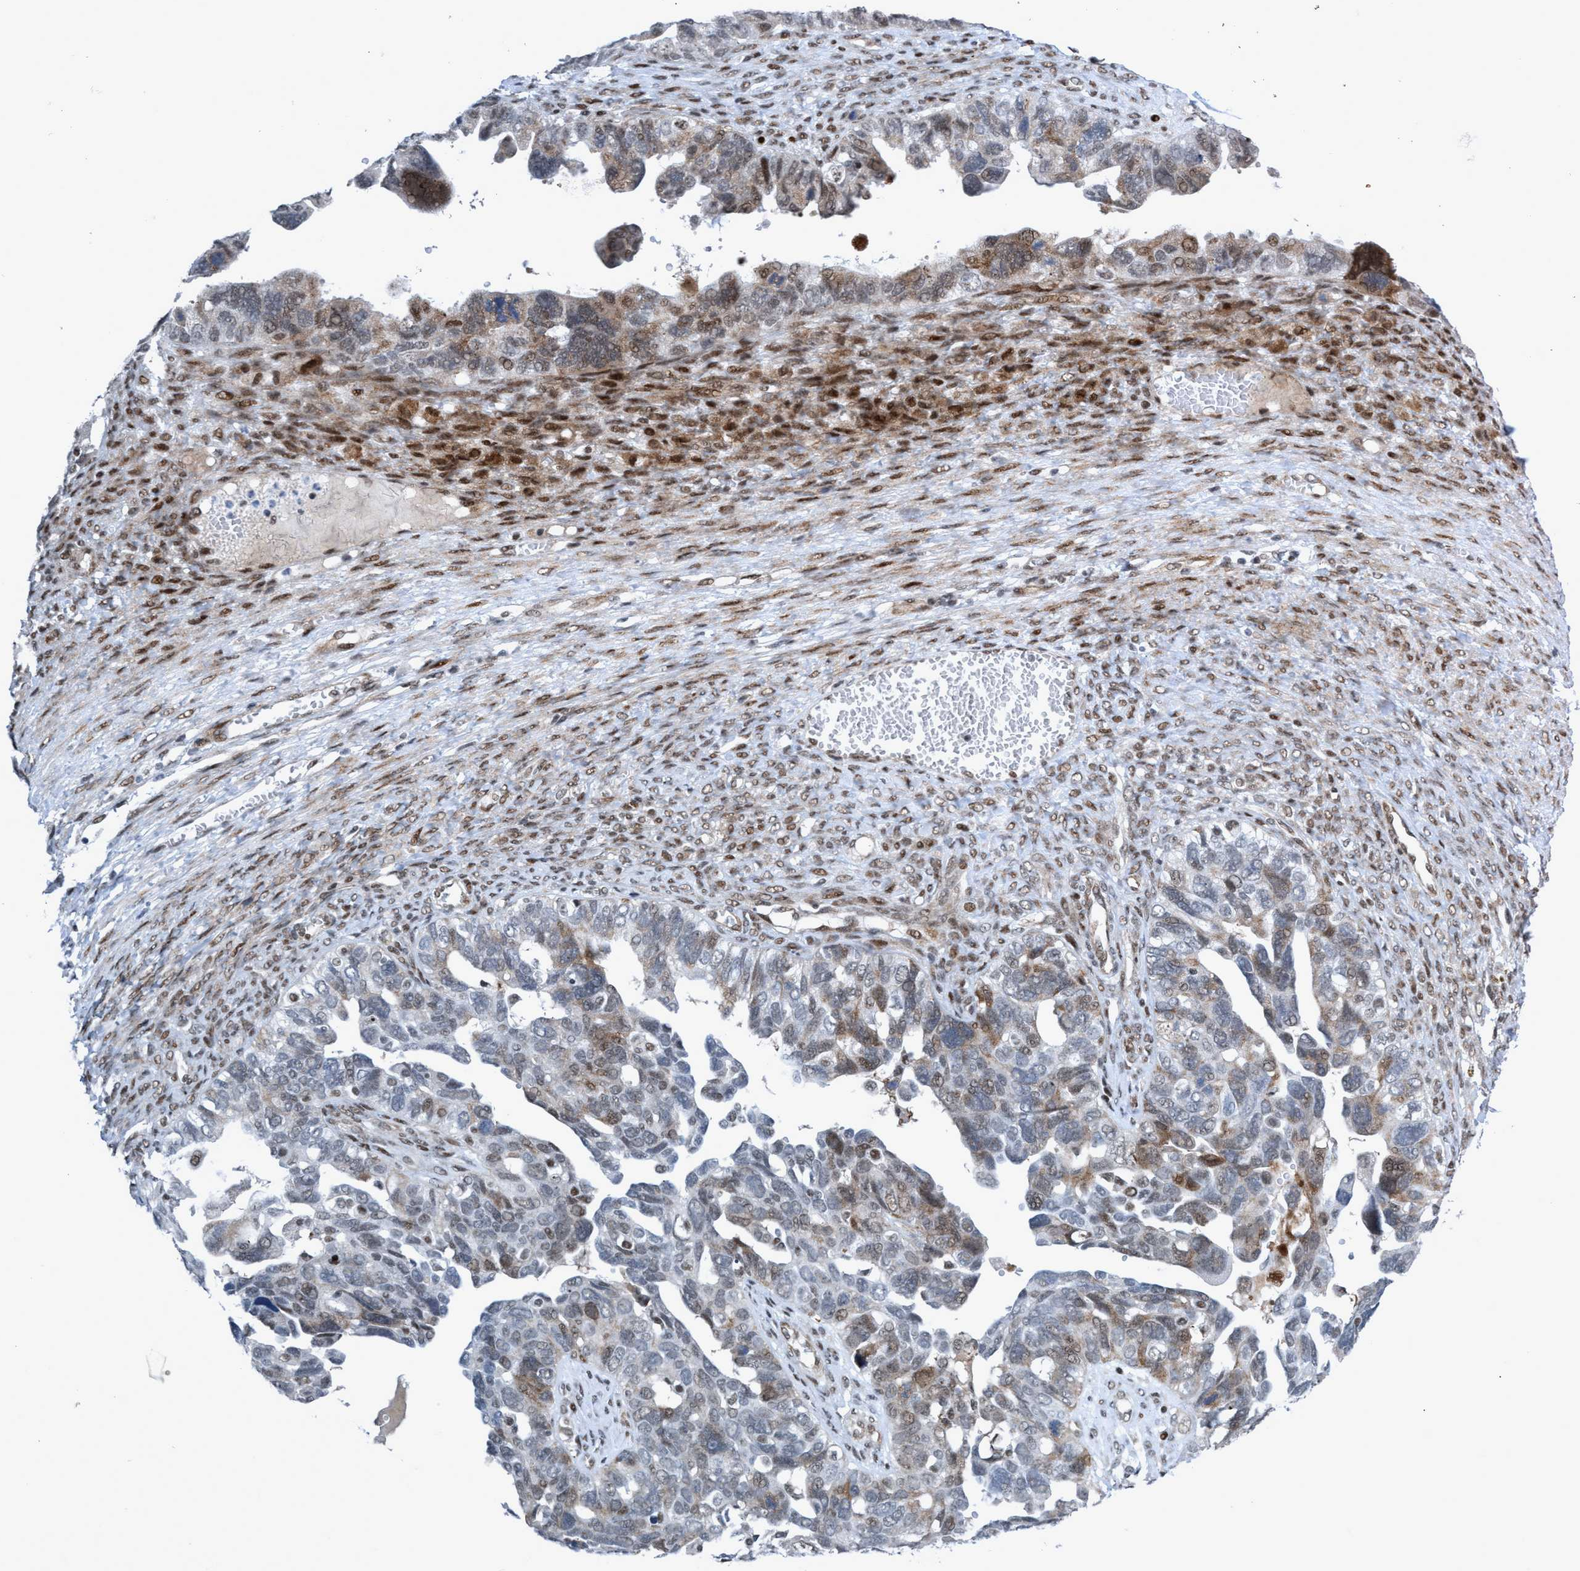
{"staining": {"intensity": "weak", "quantity": "<25%", "location": "cytoplasmic/membranous,nuclear"}, "tissue": "ovarian cancer", "cell_type": "Tumor cells", "image_type": "cancer", "snomed": [{"axis": "morphology", "description": "Cystadenocarcinoma, serous, NOS"}, {"axis": "topography", "description": "Ovary"}], "caption": "Immunohistochemistry (IHC) image of neoplastic tissue: human ovarian serous cystadenocarcinoma stained with DAB (3,3'-diaminobenzidine) reveals no significant protein positivity in tumor cells.", "gene": "CWC27", "patient": {"sex": "female", "age": 79}}